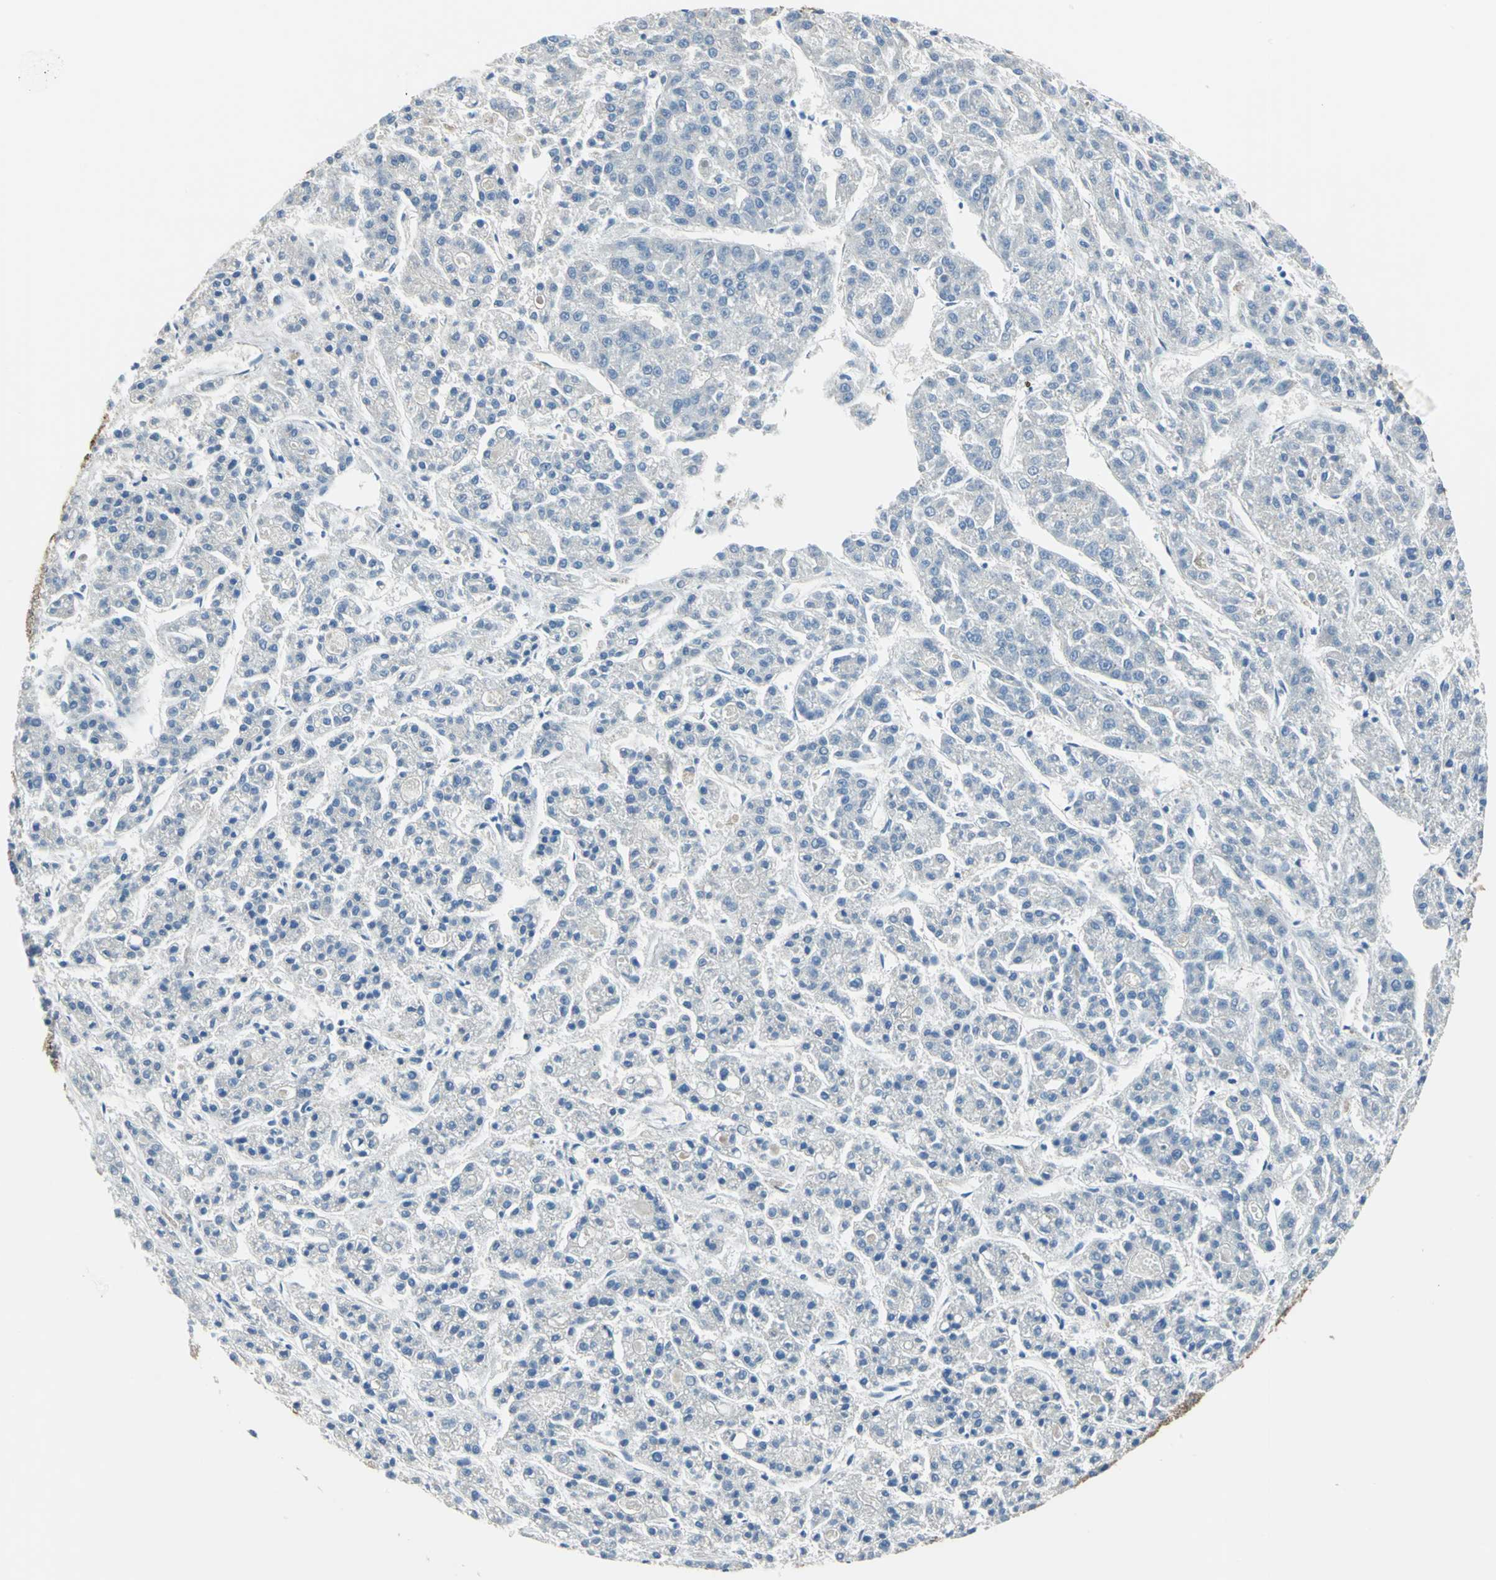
{"staining": {"intensity": "weak", "quantity": ">75%", "location": "cytoplasmic/membranous"}, "tissue": "liver cancer", "cell_type": "Tumor cells", "image_type": "cancer", "snomed": [{"axis": "morphology", "description": "Carcinoma, Hepatocellular, NOS"}, {"axis": "topography", "description": "Liver"}], "caption": "Immunohistochemistry (IHC) photomicrograph of human liver cancer stained for a protein (brown), which demonstrates low levels of weak cytoplasmic/membranous staining in approximately >75% of tumor cells.", "gene": "RASD2", "patient": {"sex": "male", "age": 70}}